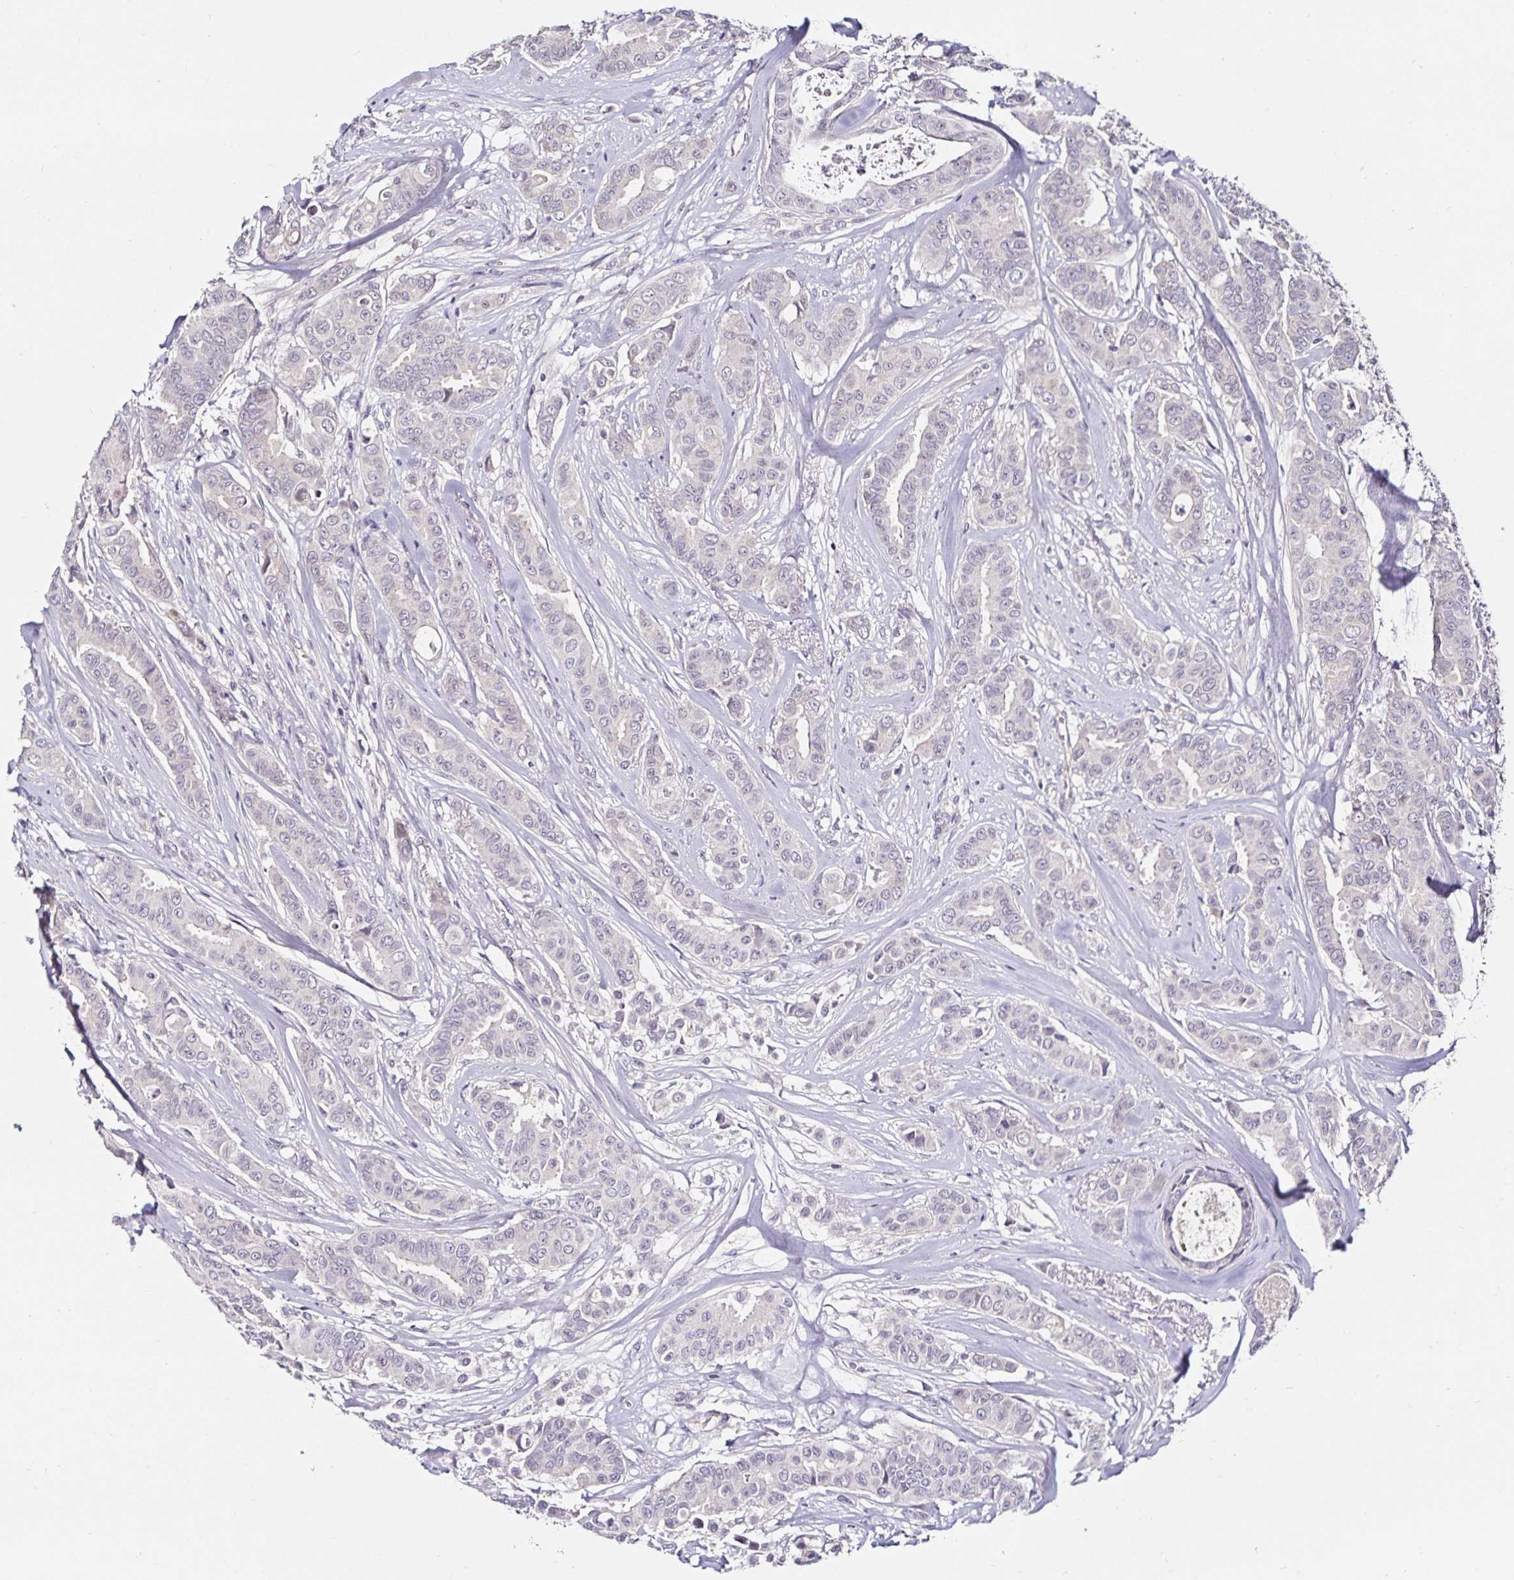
{"staining": {"intensity": "negative", "quantity": "none", "location": "none"}, "tissue": "breast cancer", "cell_type": "Tumor cells", "image_type": "cancer", "snomed": [{"axis": "morphology", "description": "Duct carcinoma"}, {"axis": "topography", "description": "Breast"}], "caption": "A histopathology image of human breast intraductal carcinoma is negative for staining in tumor cells.", "gene": "ACSL5", "patient": {"sex": "female", "age": 45}}